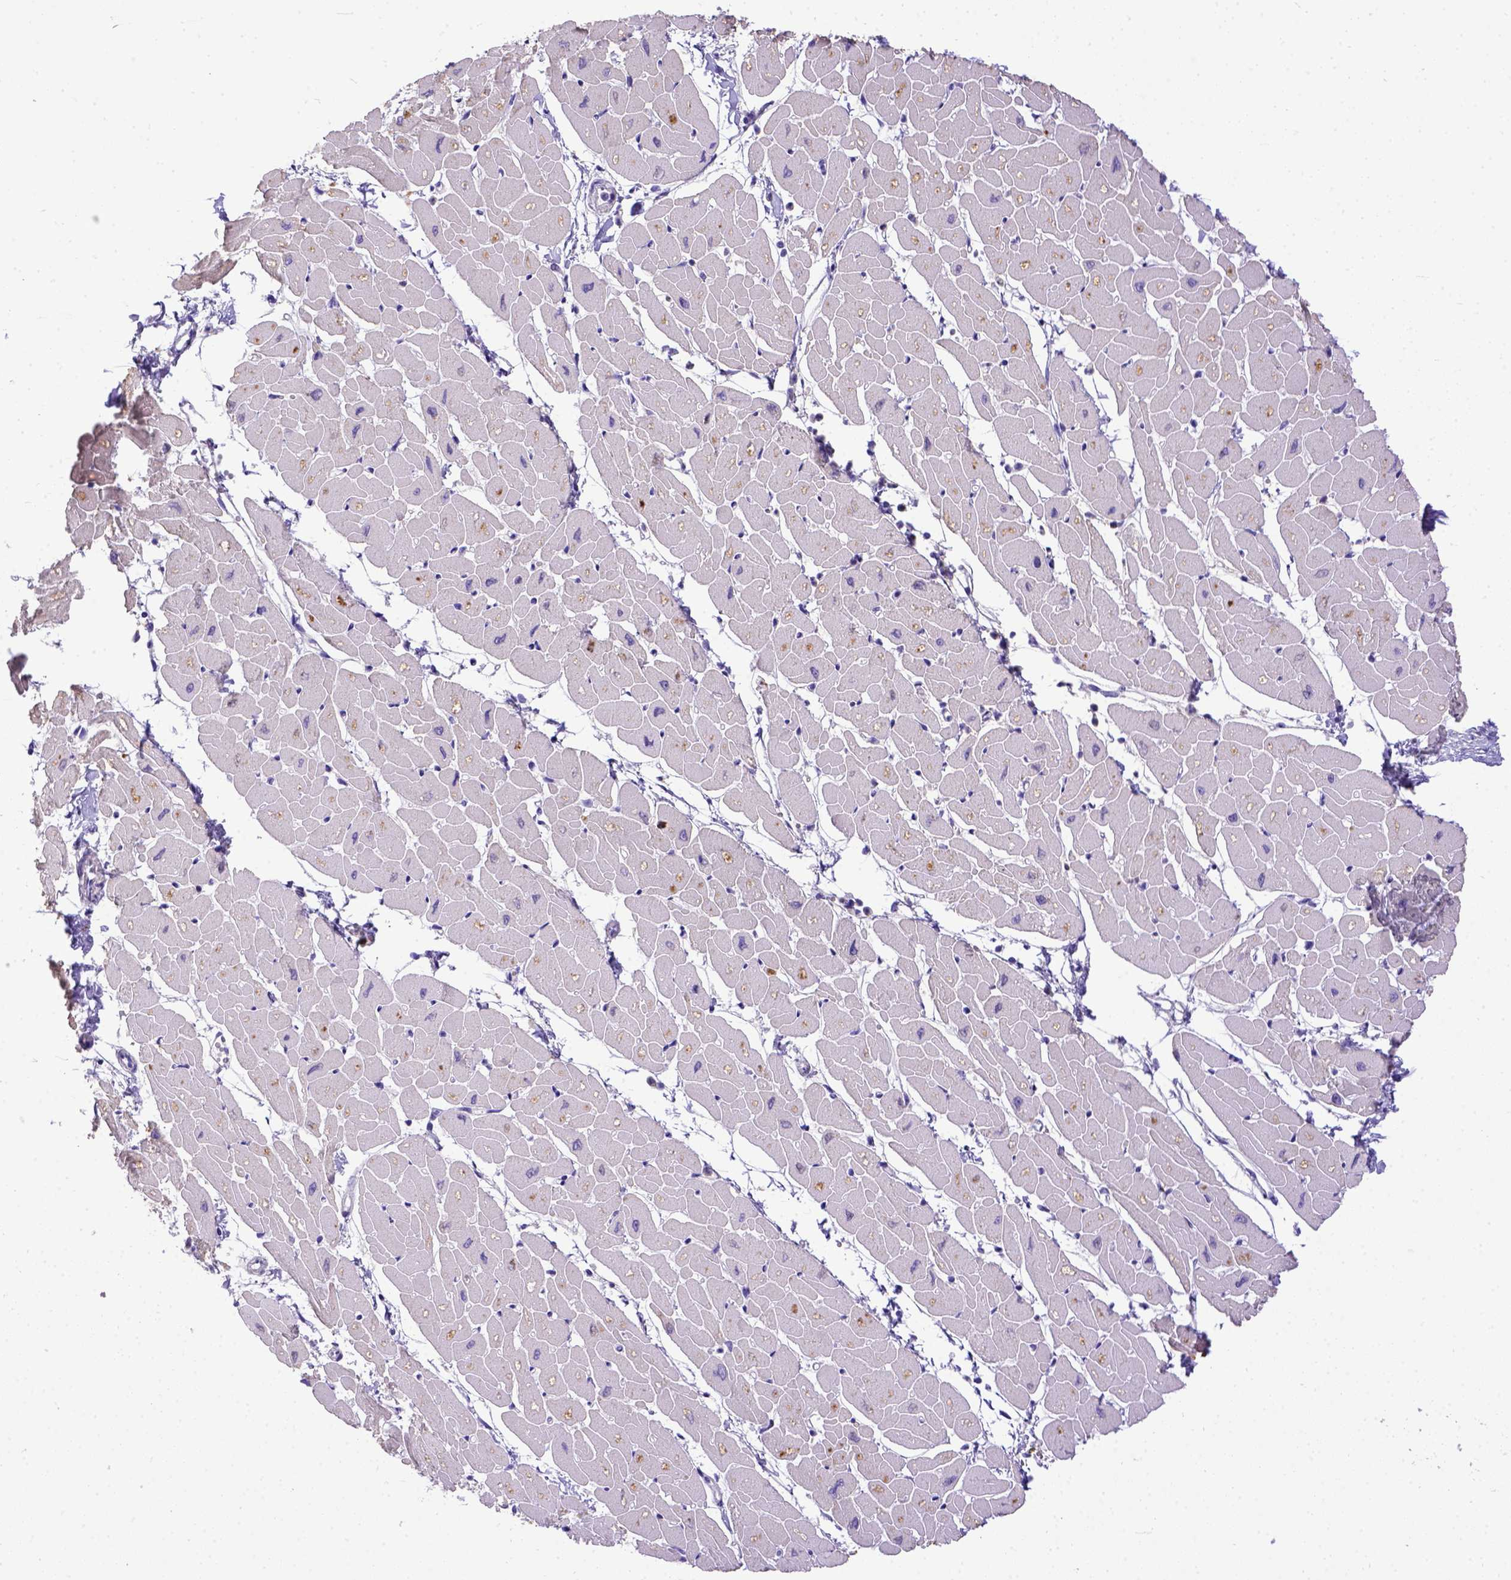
{"staining": {"intensity": "negative", "quantity": "none", "location": "none"}, "tissue": "heart muscle", "cell_type": "Cardiomyocytes", "image_type": "normal", "snomed": [{"axis": "morphology", "description": "Normal tissue, NOS"}, {"axis": "topography", "description": "Heart"}], "caption": "This is an IHC histopathology image of normal heart muscle. There is no expression in cardiomyocytes.", "gene": "CFAP300", "patient": {"sex": "male", "age": 57}}